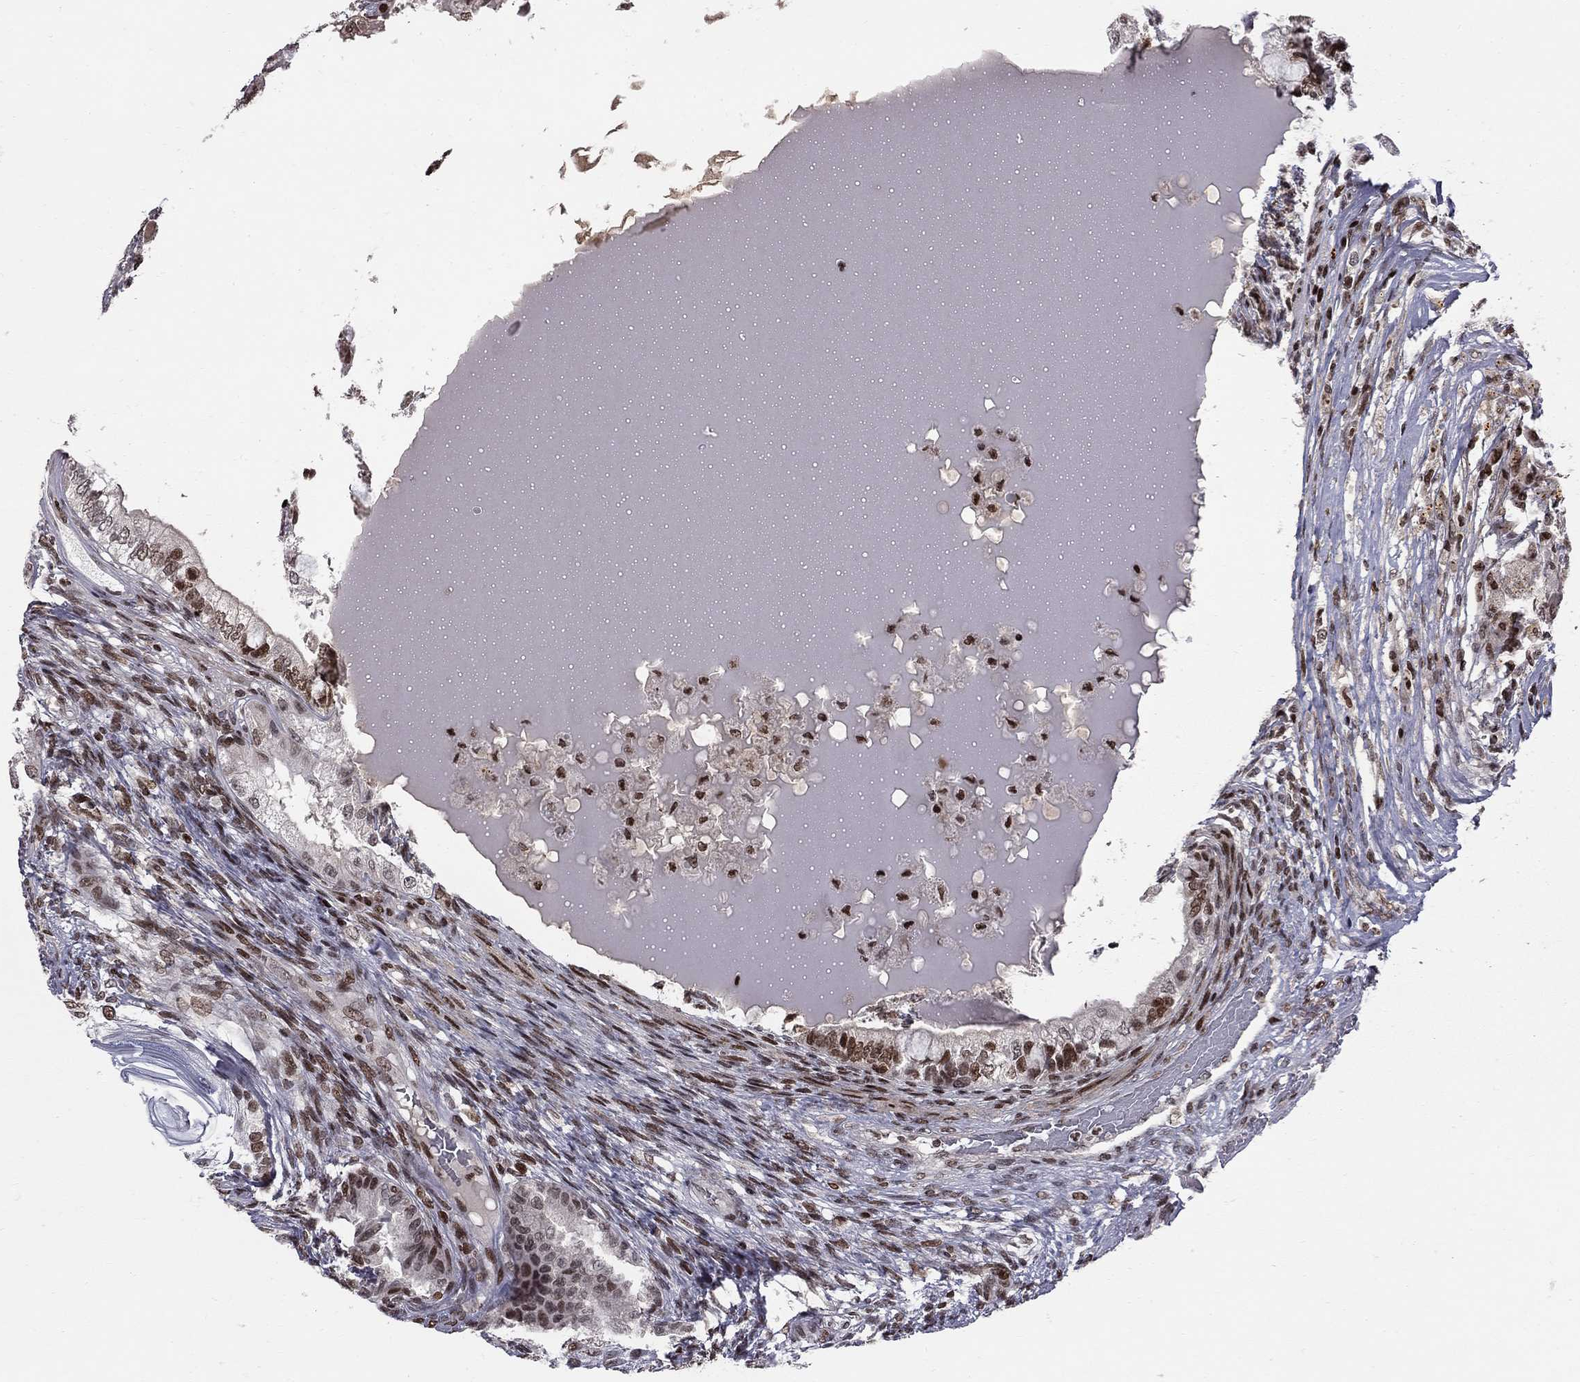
{"staining": {"intensity": "strong", "quantity": "25%-75%", "location": "nuclear"}, "tissue": "testis cancer", "cell_type": "Tumor cells", "image_type": "cancer", "snomed": [{"axis": "morphology", "description": "Seminoma, NOS"}, {"axis": "morphology", "description": "Carcinoma, Embryonal, NOS"}, {"axis": "topography", "description": "Testis"}], "caption": "This is a histology image of immunohistochemistry staining of testis cancer (seminoma), which shows strong positivity in the nuclear of tumor cells.", "gene": "RNASEH2C", "patient": {"sex": "male", "age": 41}}